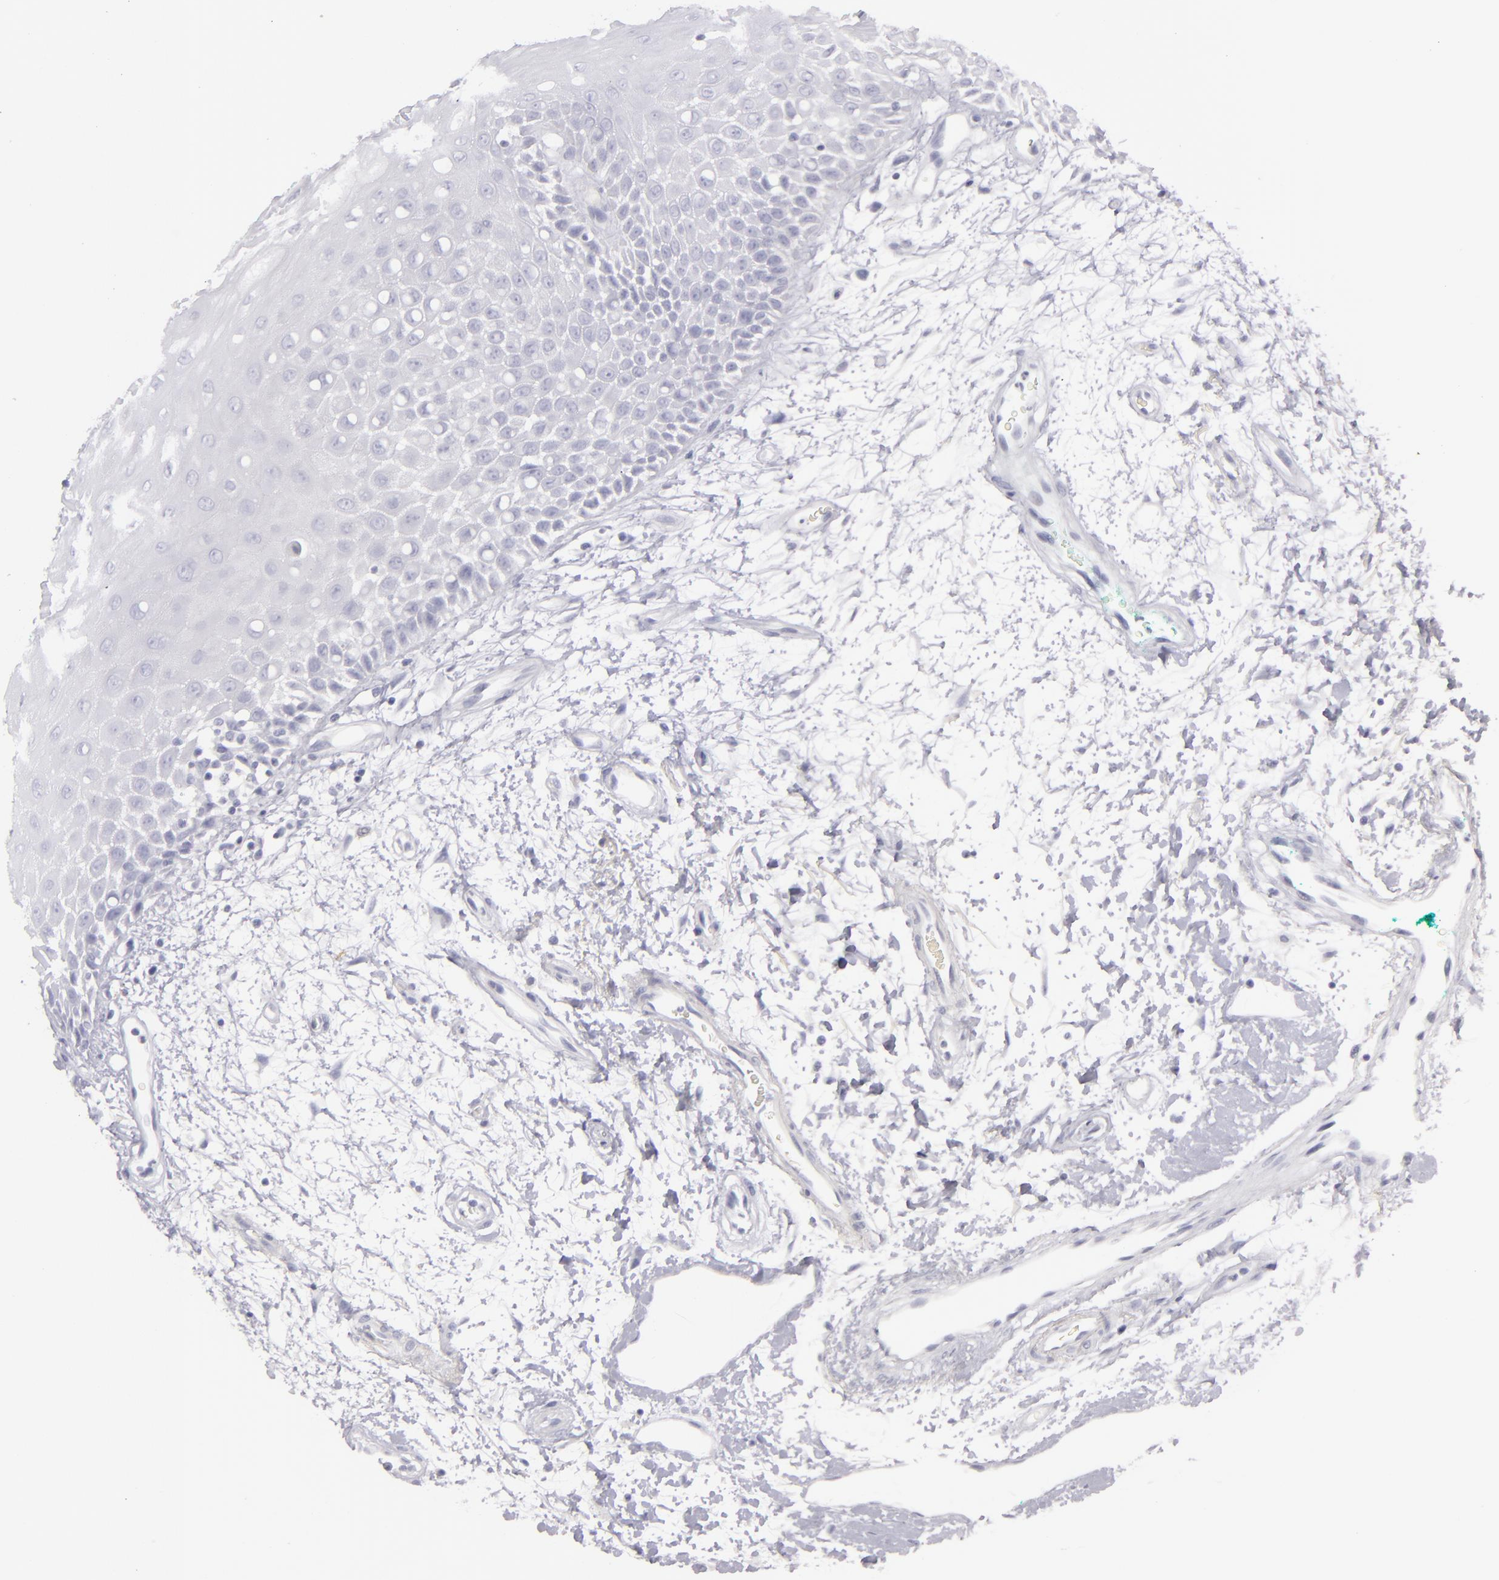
{"staining": {"intensity": "negative", "quantity": "none", "location": "none"}, "tissue": "oral mucosa", "cell_type": "Squamous epithelial cells", "image_type": "normal", "snomed": [{"axis": "morphology", "description": "Normal tissue, NOS"}, {"axis": "morphology", "description": "Squamous cell carcinoma, NOS"}, {"axis": "topography", "description": "Skeletal muscle"}, {"axis": "topography", "description": "Oral tissue"}, {"axis": "topography", "description": "Head-Neck"}], "caption": "IHC micrograph of benign oral mucosa stained for a protein (brown), which demonstrates no positivity in squamous epithelial cells.", "gene": "CDX2", "patient": {"sex": "female", "age": 84}}